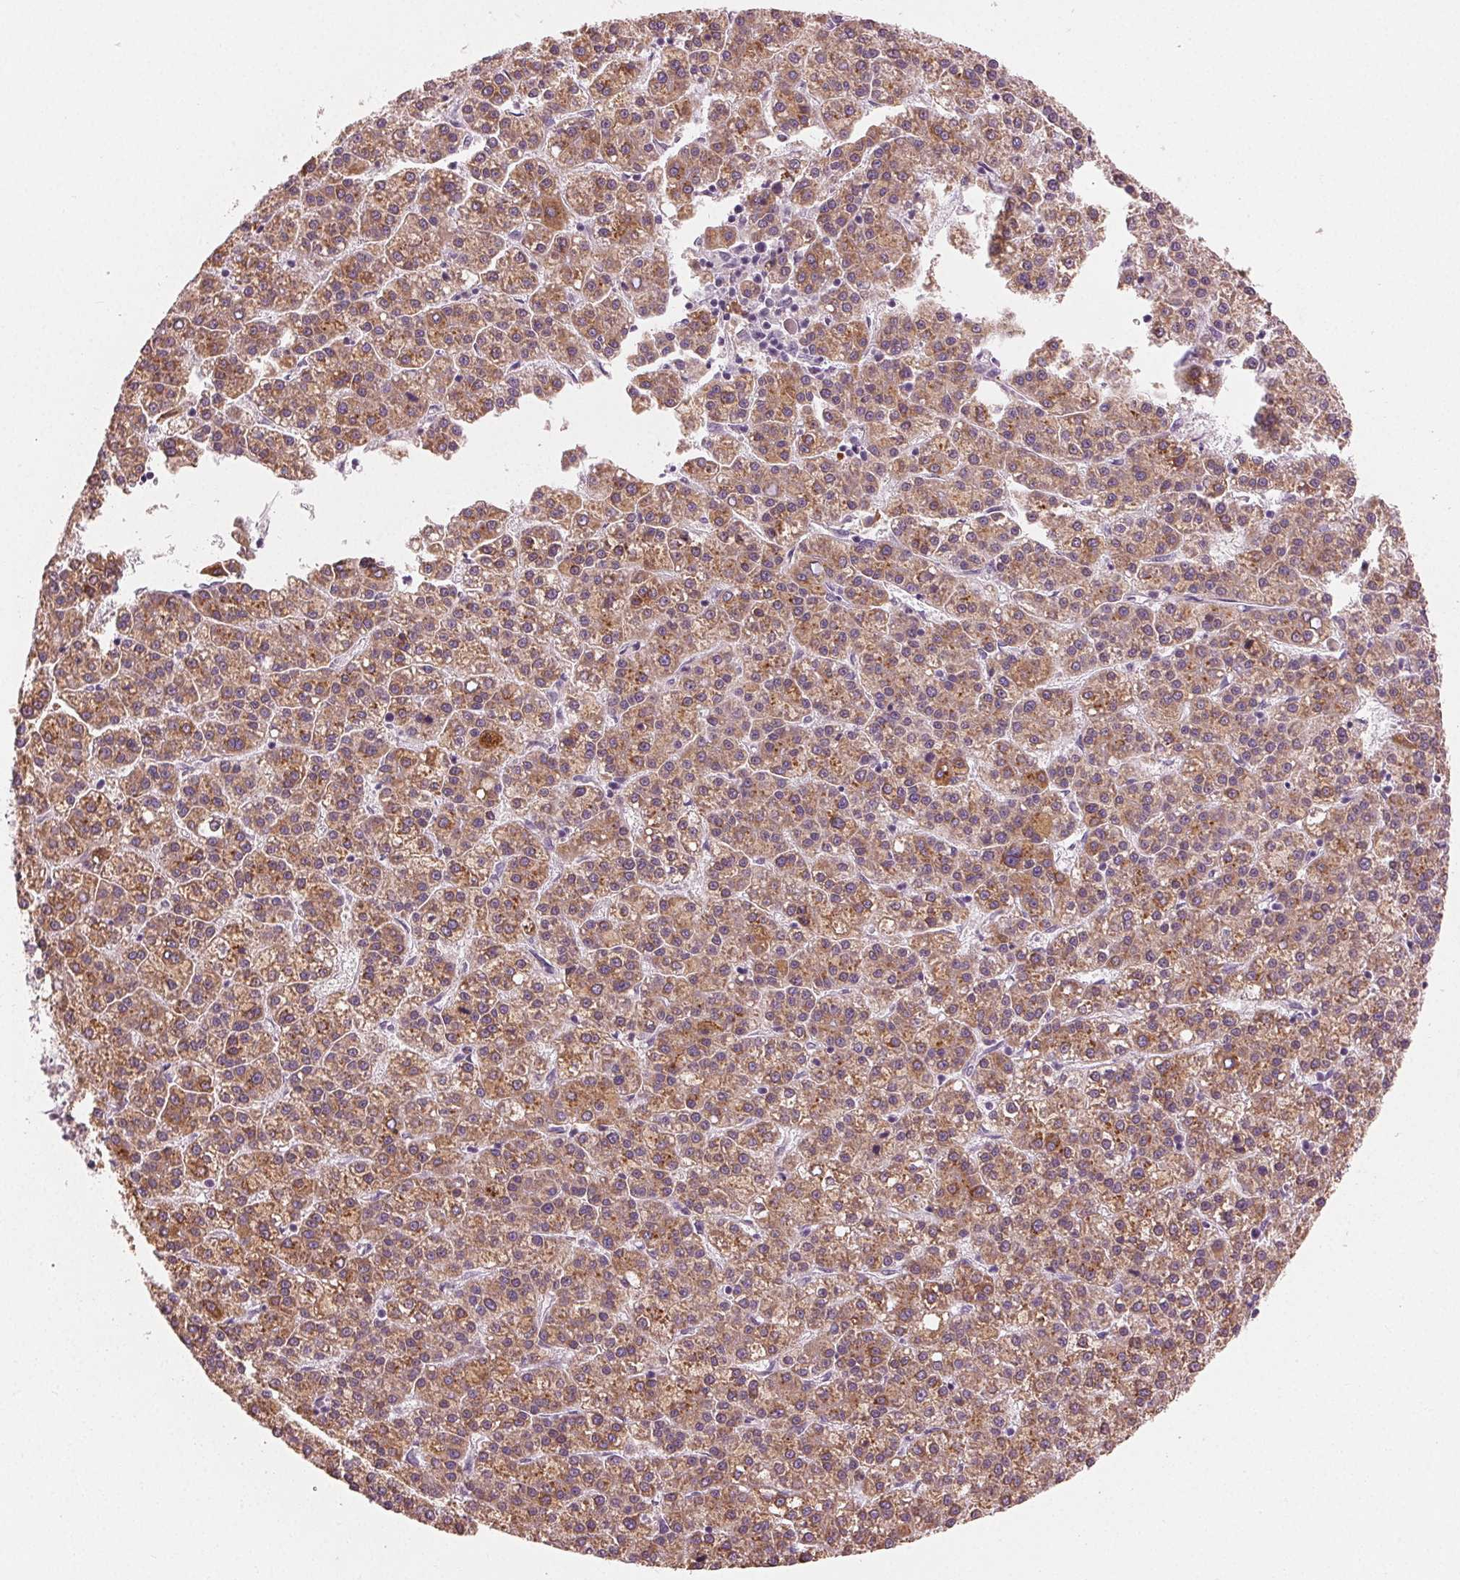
{"staining": {"intensity": "moderate", "quantity": ">75%", "location": "cytoplasmic/membranous"}, "tissue": "liver cancer", "cell_type": "Tumor cells", "image_type": "cancer", "snomed": [{"axis": "morphology", "description": "Carcinoma, Hepatocellular, NOS"}, {"axis": "topography", "description": "Liver"}], "caption": "A brown stain highlights moderate cytoplasmic/membranous positivity of a protein in hepatocellular carcinoma (liver) tumor cells. (DAB (3,3'-diaminobenzidine) = brown stain, brightfield microscopy at high magnification).", "gene": "PRAP1", "patient": {"sex": "female", "age": 58}}